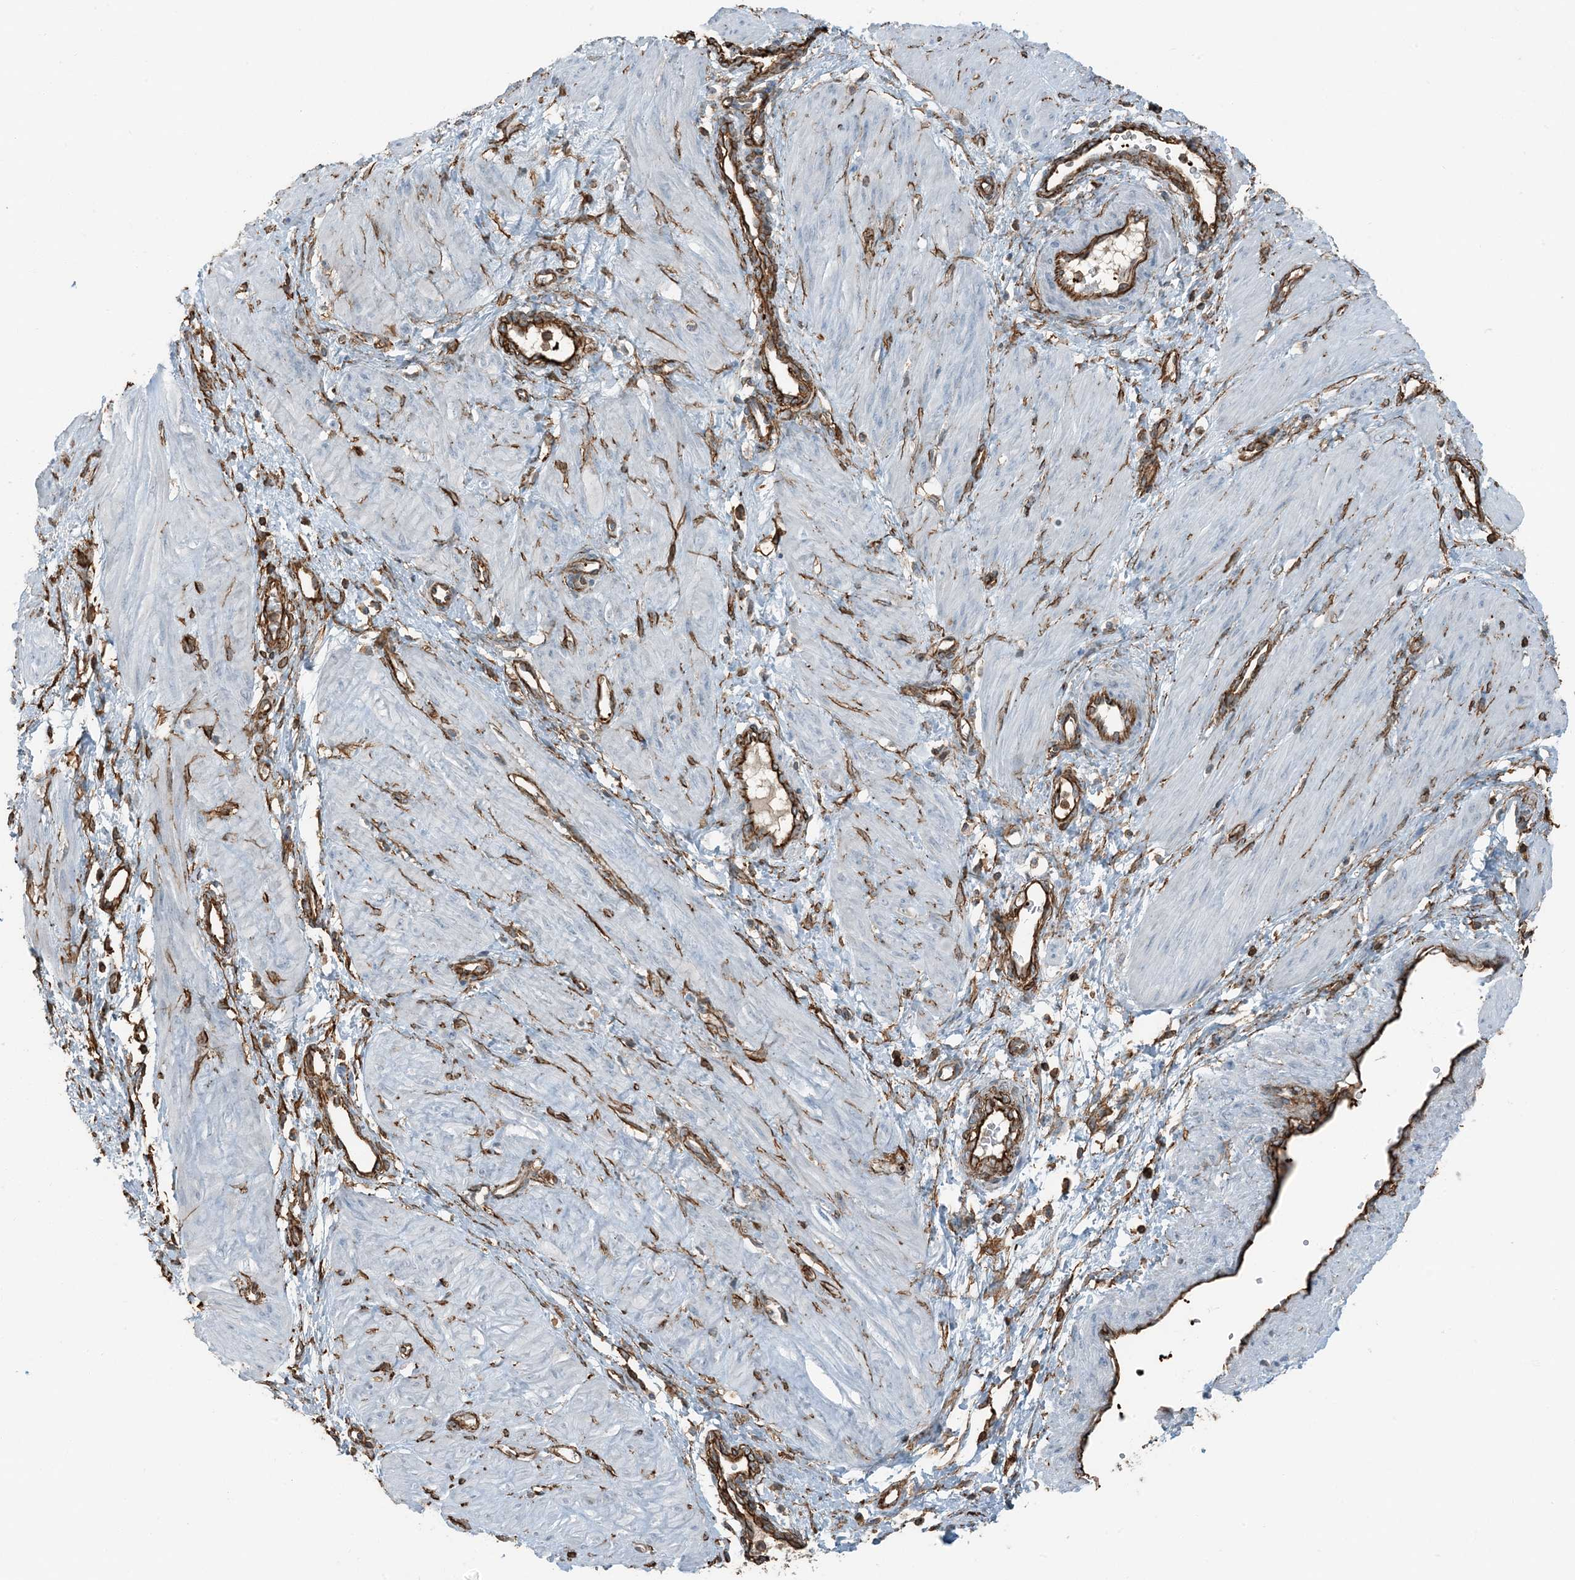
{"staining": {"intensity": "moderate", "quantity": "<25%", "location": "cytoplasmic/membranous"}, "tissue": "smooth muscle", "cell_type": "Smooth muscle cells", "image_type": "normal", "snomed": [{"axis": "morphology", "description": "Normal tissue, NOS"}, {"axis": "topography", "description": "Endometrium"}], "caption": "A histopathology image of human smooth muscle stained for a protein shows moderate cytoplasmic/membranous brown staining in smooth muscle cells. The staining is performed using DAB brown chromogen to label protein expression. The nuclei are counter-stained blue using hematoxylin.", "gene": "APOBEC3C", "patient": {"sex": "female", "age": 33}}